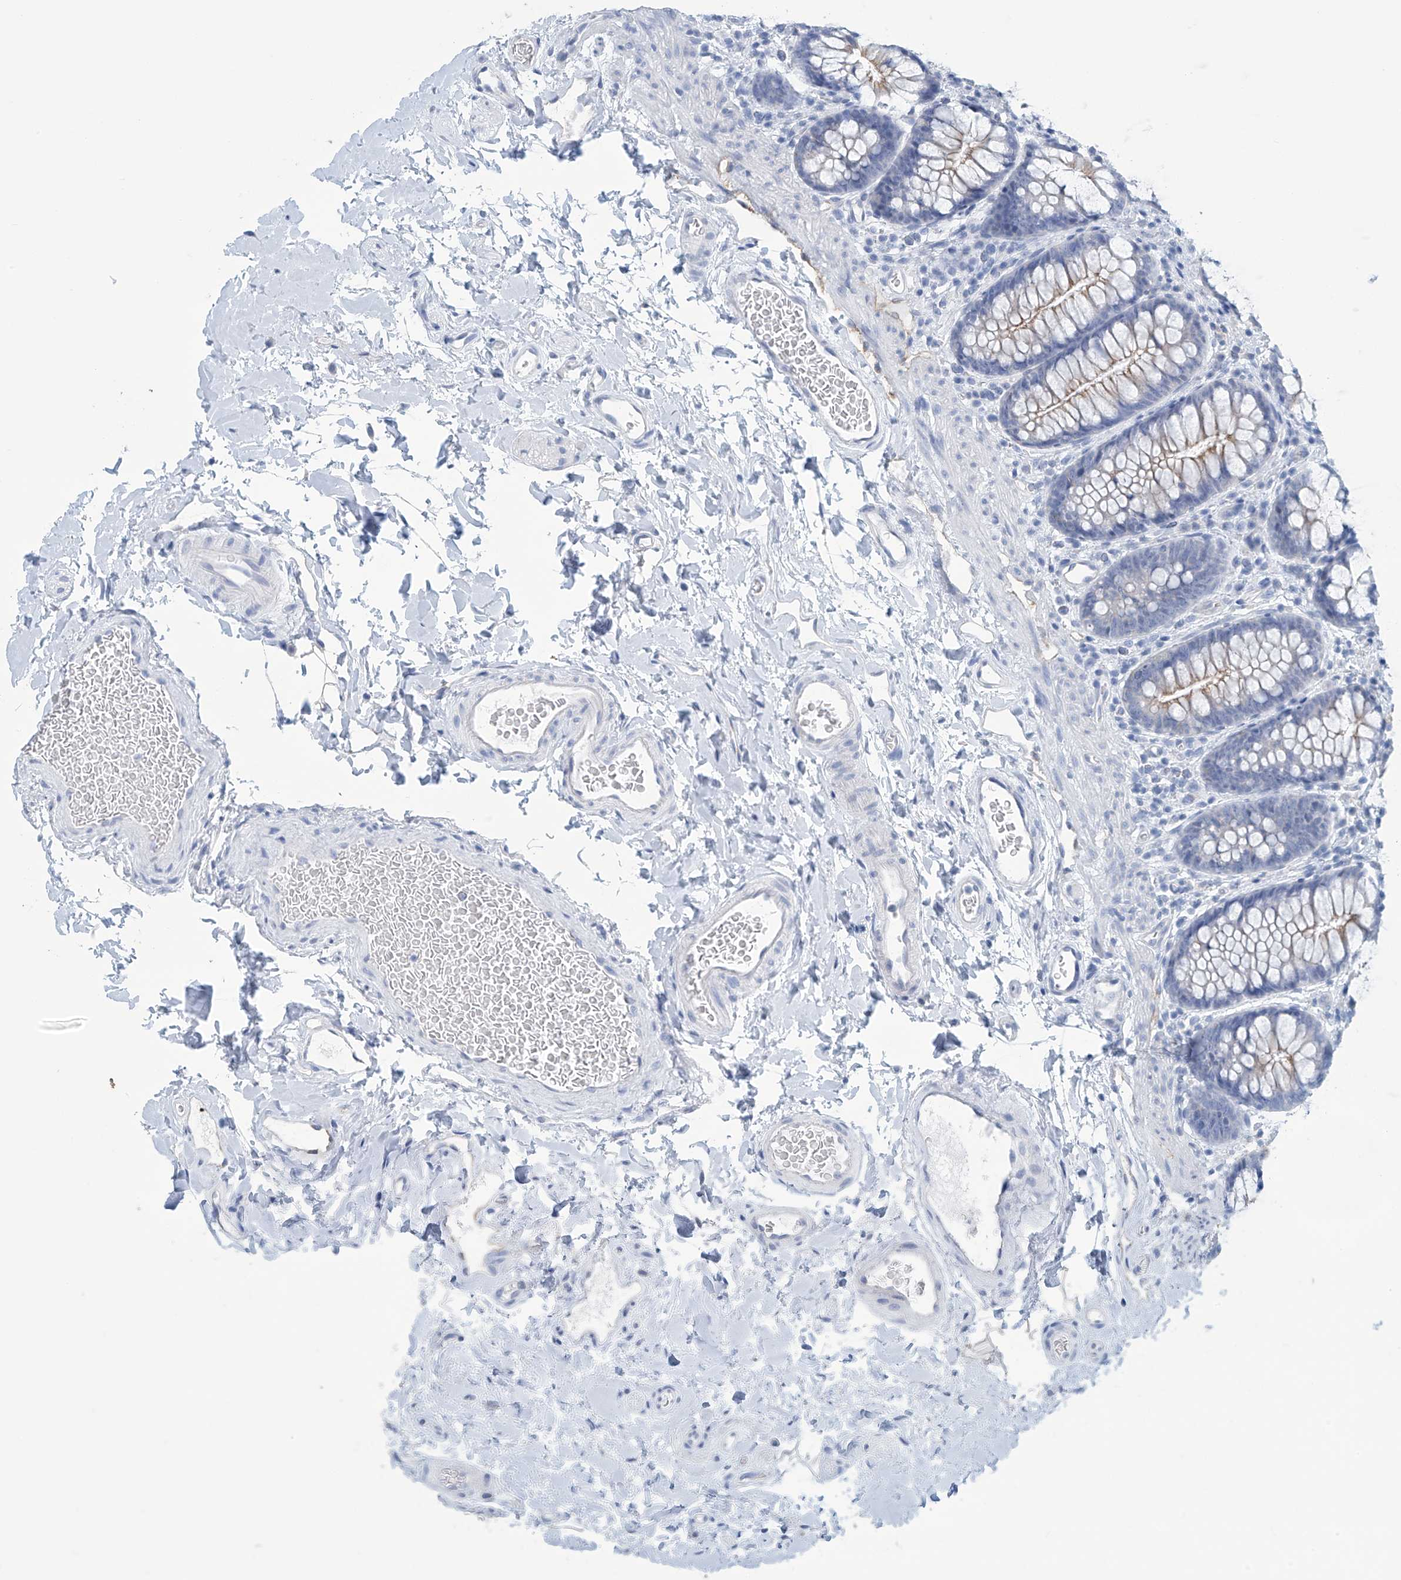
{"staining": {"intensity": "negative", "quantity": "none", "location": "none"}, "tissue": "colon", "cell_type": "Endothelial cells", "image_type": "normal", "snomed": [{"axis": "morphology", "description": "Normal tissue, NOS"}, {"axis": "topography", "description": "Colon"}], "caption": "Protein analysis of normal colon reveals no significant expression in endothelial cells.", "gene": "DSP", "patient": {"sex": "female", "age": 62}}